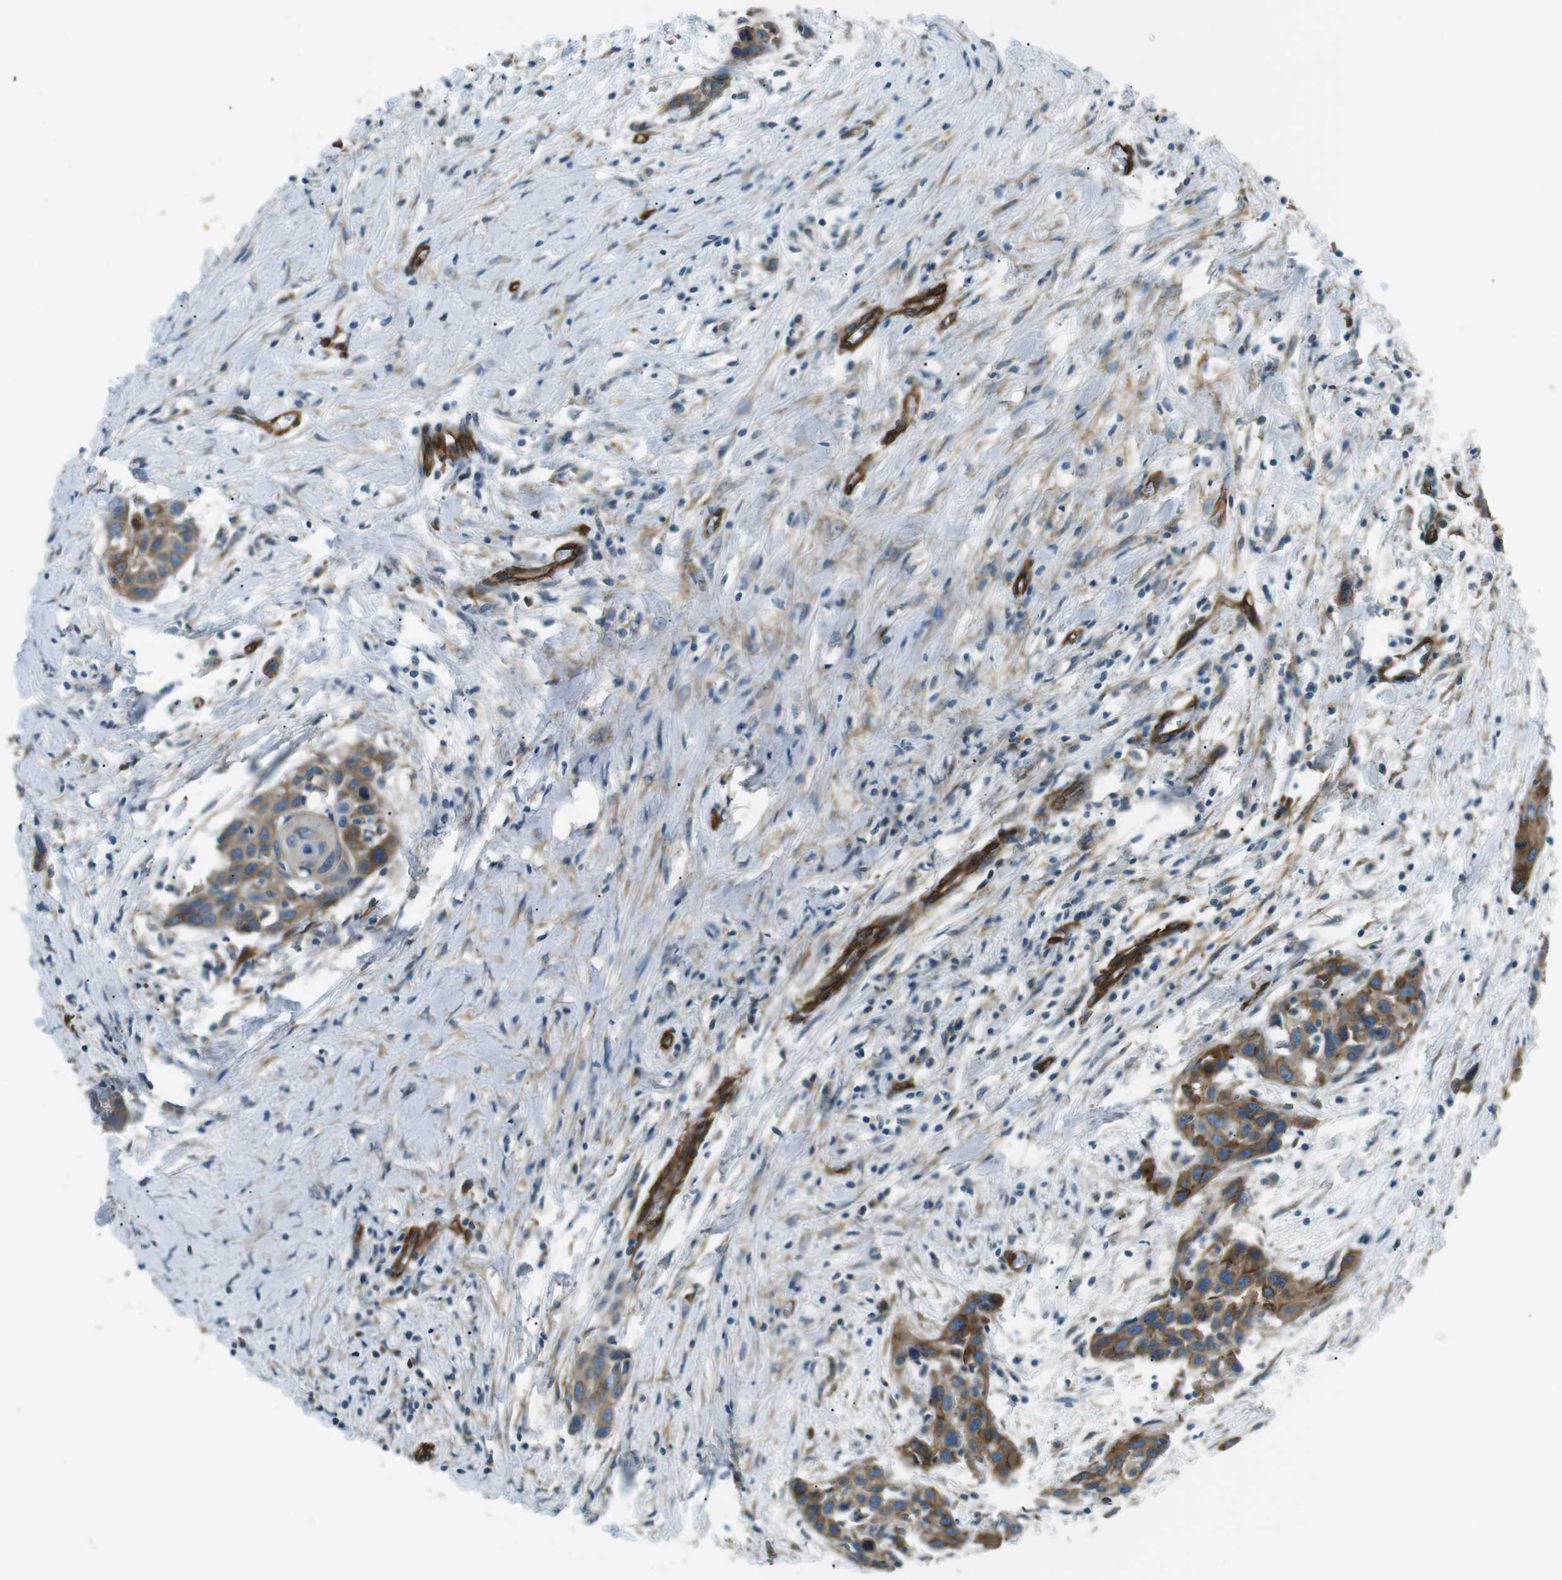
{"staining": {"intensity": "moderate", "quantity": ">75%", "location": "cytoplasmic/membranous"}, "tissue": "head and neck cancer", "cell_type": "Tumor cells", "image_type": "cancer", "snomed": [{"axis": "morphology", "description": "Squamous cell carcinoma, NOS"}, {"axis": "topography", "description": "Oral tissue"}, {"axis": "topography", "description": "Head-Neck"}], "caption": "Protein expression analysis of head and neck cancer reveals moderate cytoplasmic/membranous expression in about >75% of tumor cells.", "gene": "ODR4", "patient": {"sex": "female", "age": 50}}